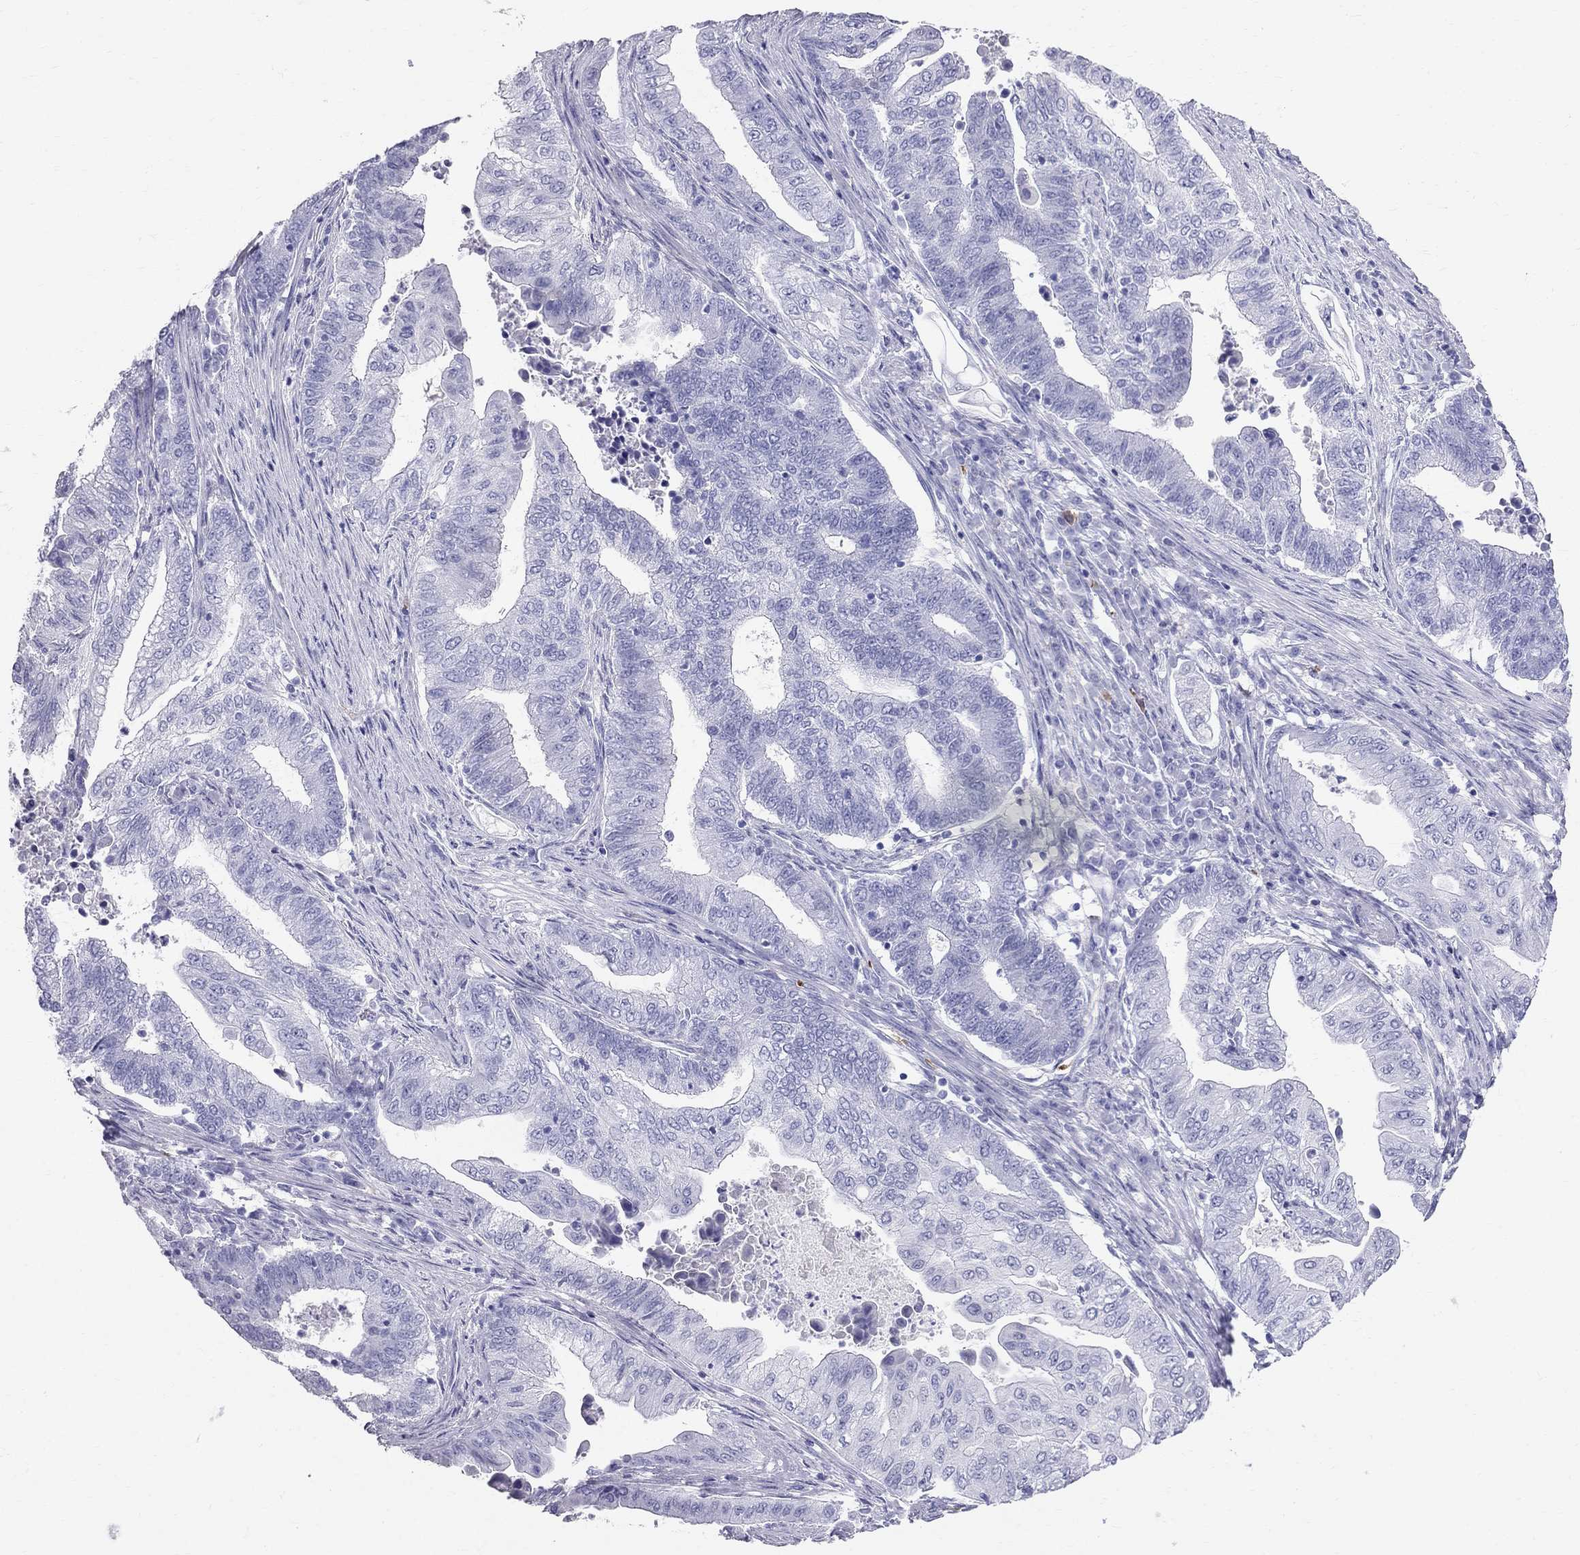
{"staining": {"intensity": "negative", "quantity": "none", "location": "none"}, "tissue": "endometrial cancer", "cell_type": "Tumor cells", "image_type": "cancer", "snomed": [{"axis": "morphology", "description": "Adenocarcinoma, NOS"}, {"axis": "topography", "description": "Uterus"}, {"axis": "topography", "description": "Endometrium"}], "caption": "Tumor cells are negative for brown protein staining in endometrial cancer.", "gene": "DNAAF6", "patient": {"sex": "female", "age": 54}}